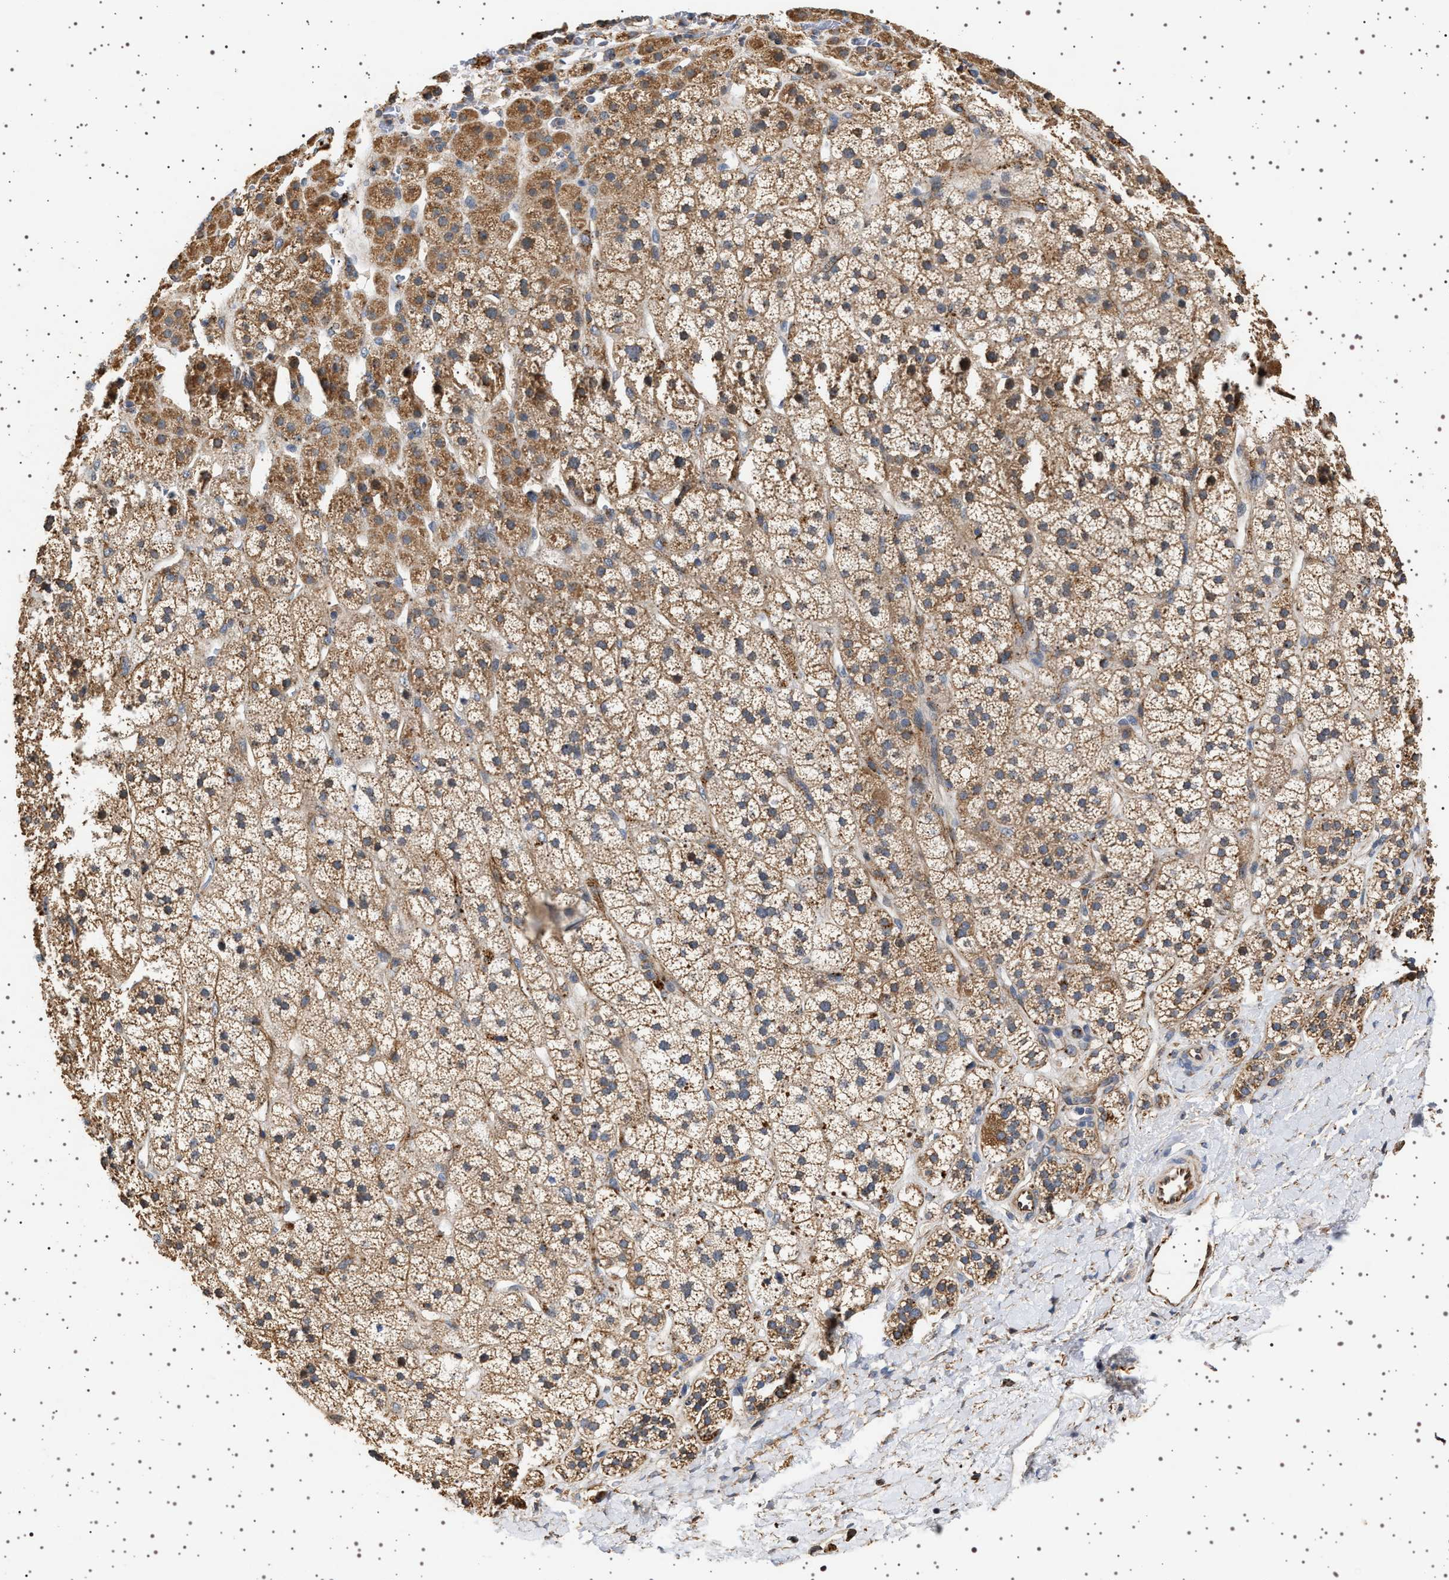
{"staining": {"intensity": "moderate", "quantity": "25%-75%", "location": "cytoplasmic/membranous"}, "tissue": "adrenal gland", "cell_type": "Glandular cells", "image_type": "normal", "snomed": [{"axis": "morphology", "description": "Normal tissue, NOS"}, {"axis": "topography", "description": "Adrenal gland"}], "caption": "Glandular cells reveal medium levels of moderate cytoplasmic/membranous expression in approximately 25%-75% of cells in unremarkable adrenal gland.", "gene": "TRUB2", "patient": {"sex": "male", "age": 56}}